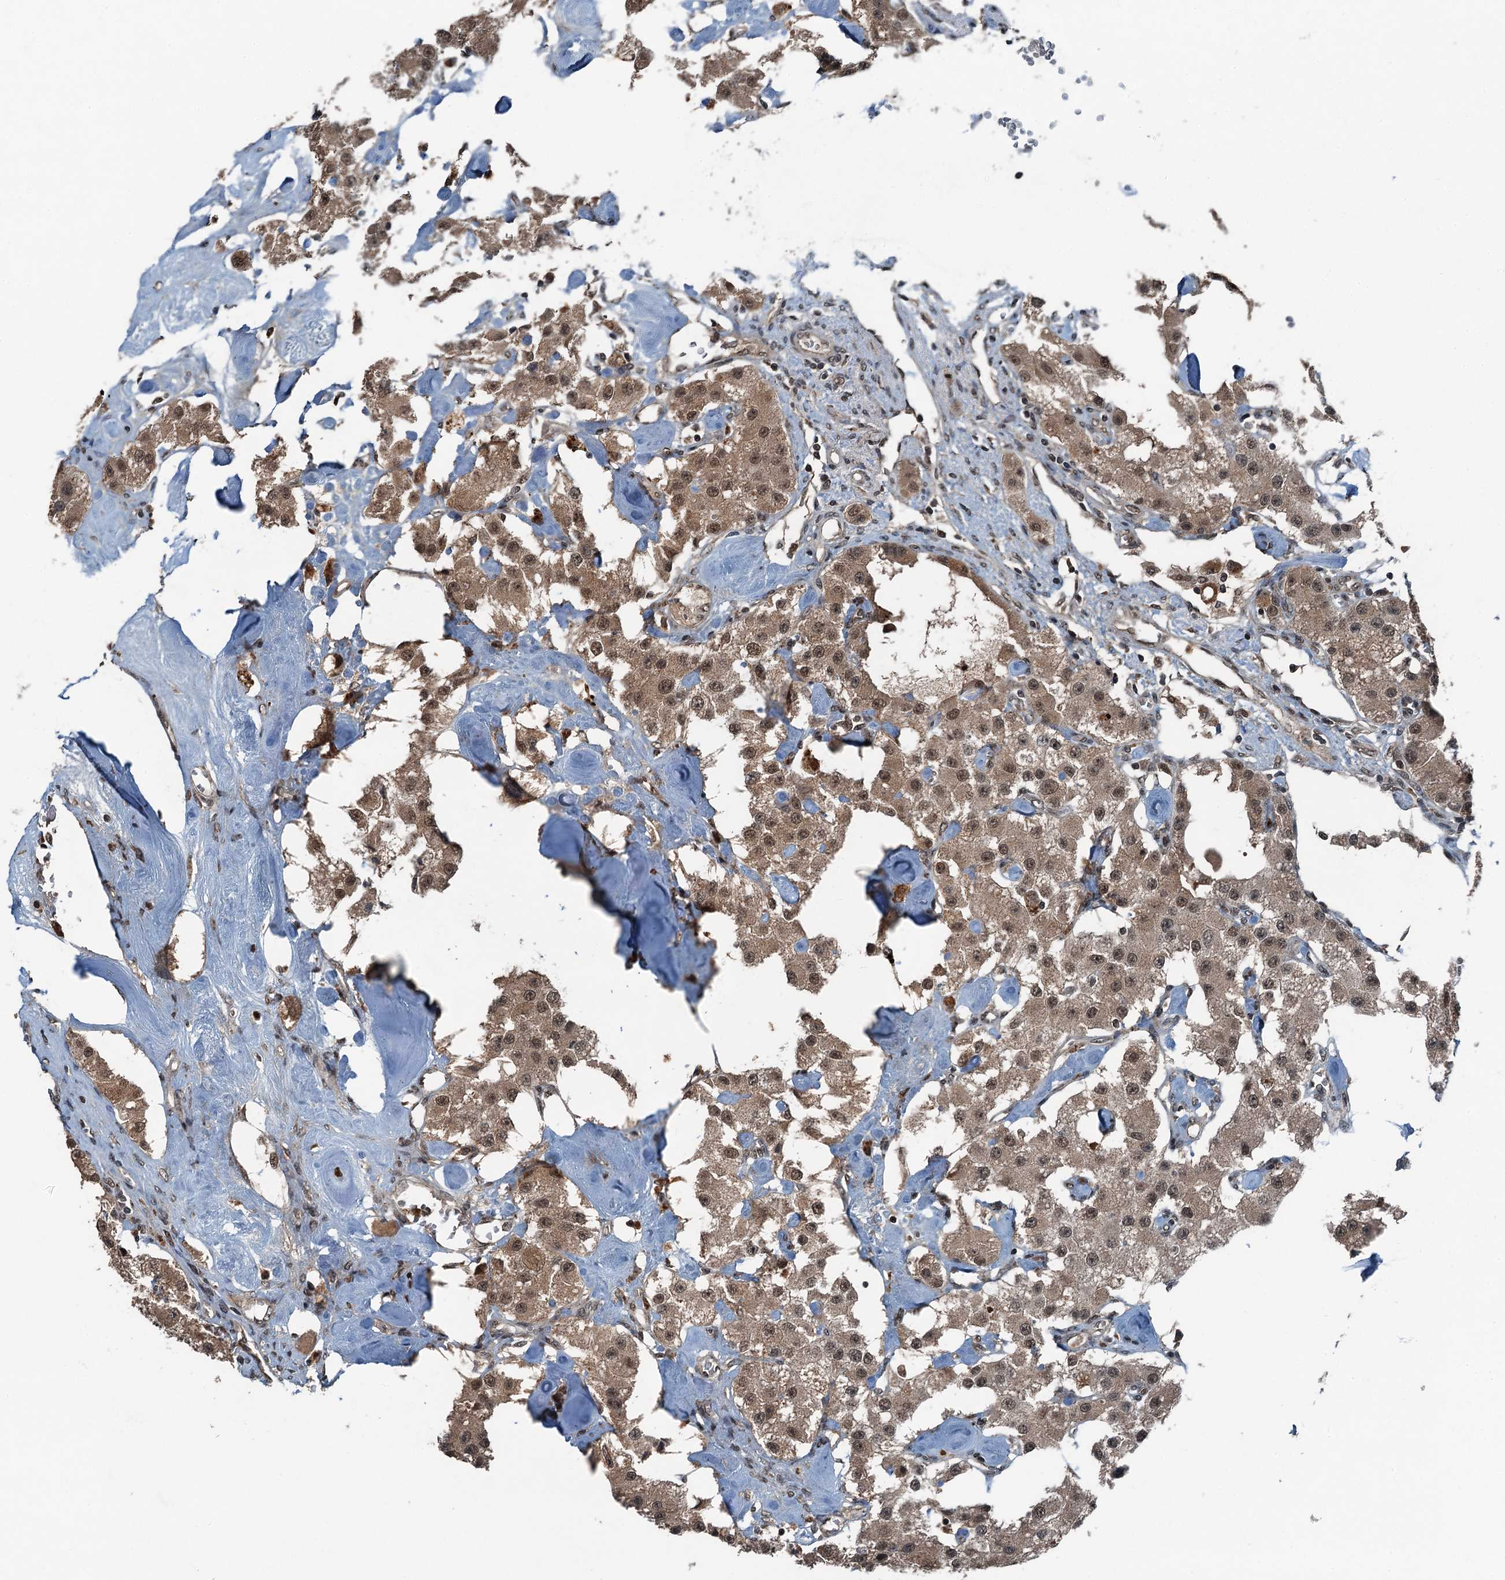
{"staining": {"intensity": "moderate", "quantity": ">75%", "location": "cytoplasmic/membranous,nuclear"}, "tissue": "carcinoid", "cell_type": "Tumor cells", "image_type": "cancer", "snomed": [{"axis": "morphology", "description": "Carcinoid, malignant, NOS"}, {"axis": "topography", "description": "Pancreas"}], "caption": "Carcinoid was stained to show a protein in brown. There is medium levels of moderate cytoplasmic/membranous and nuclear expression in approximately >75% of tumor cells.", "gene": "UBXN6", "patient": {"sex": "male", "age": 41}}